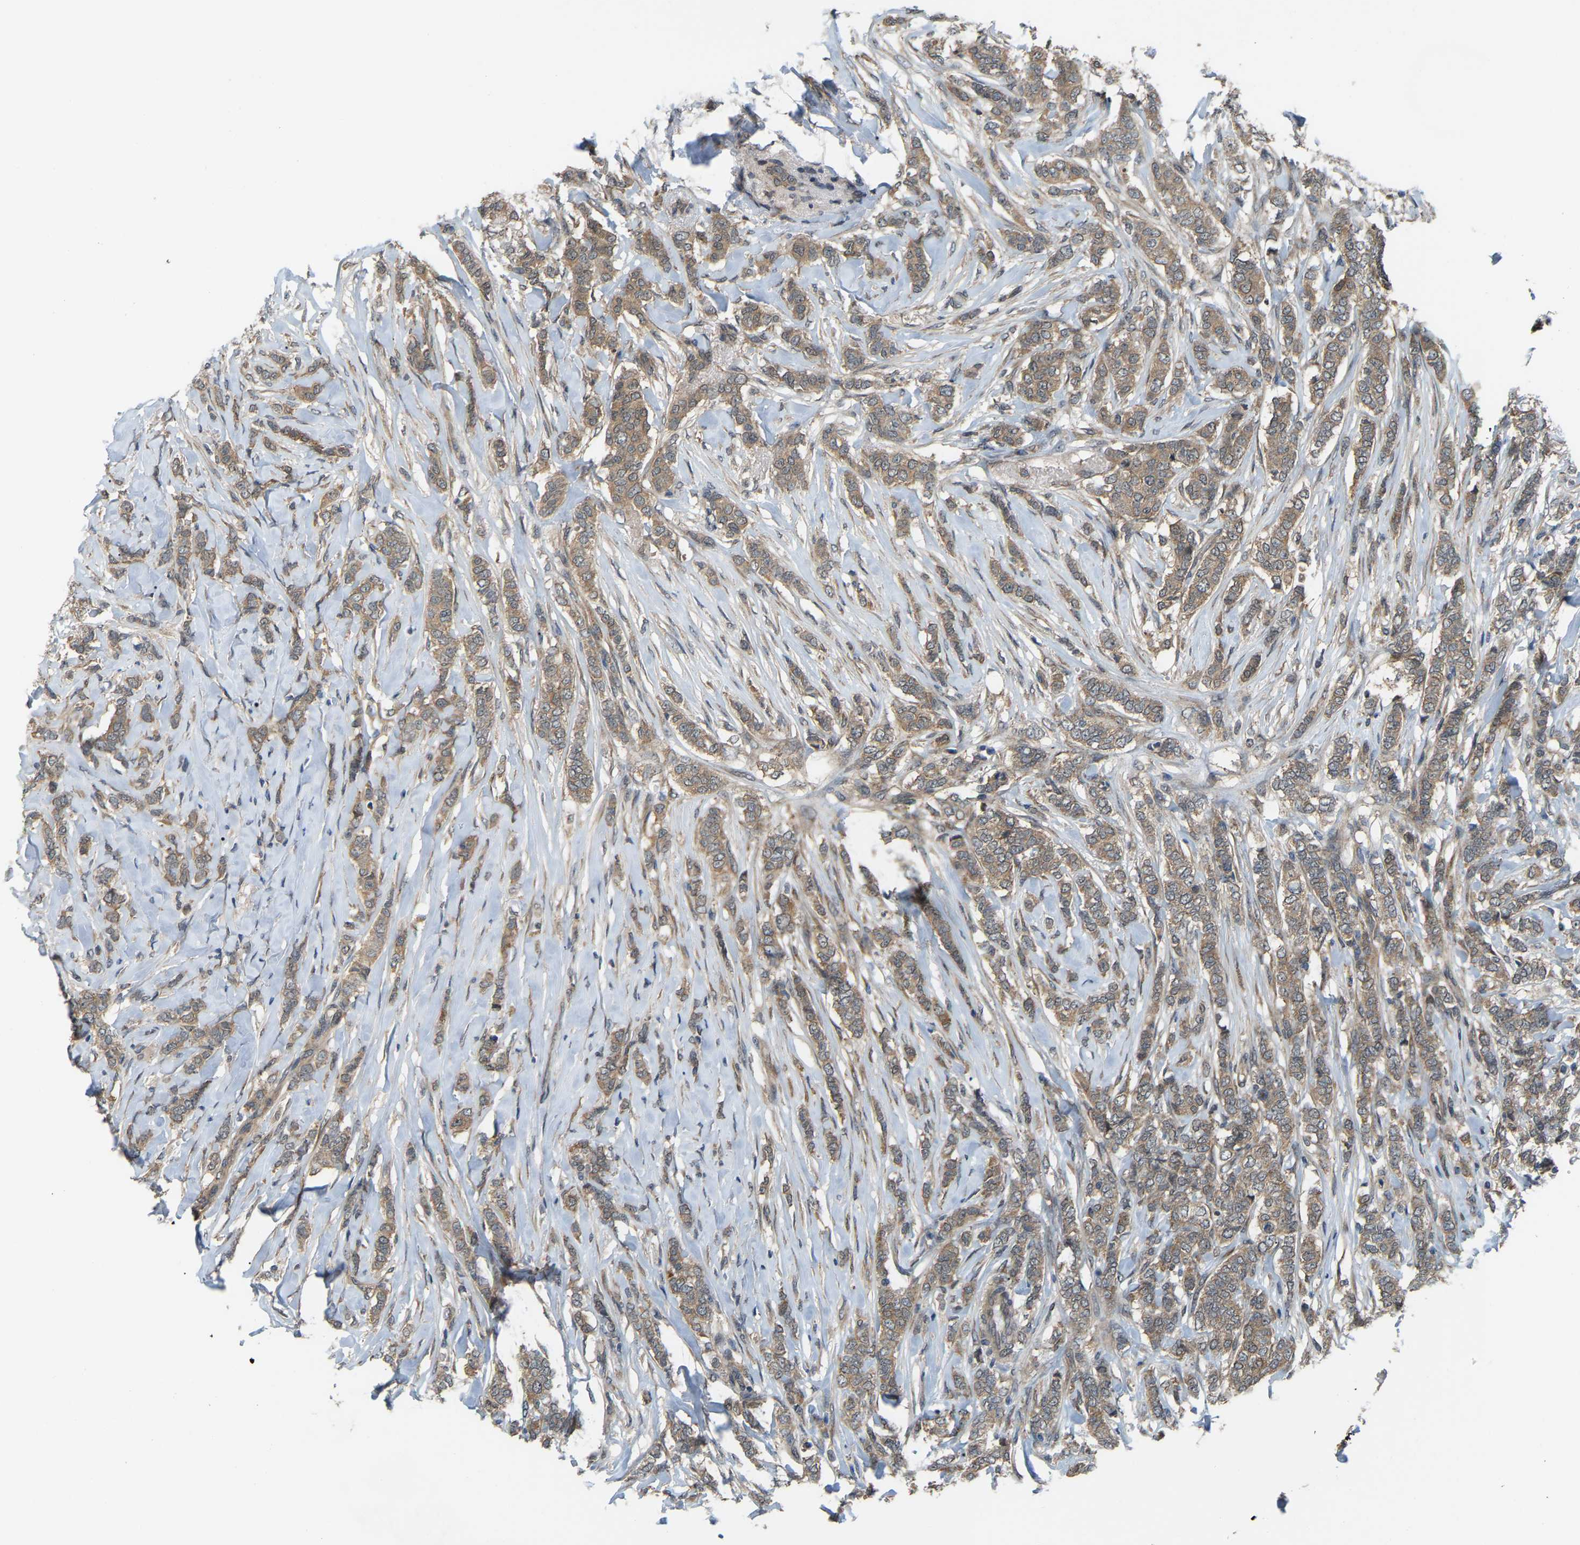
{"staining": {"intensity": "moderate", "quantity": ">75%", "location": "cytoplasmic/membranous"}, "tissue": "breast cancer", "cell_type": "Tumor cells", "image_type": "cancer", "snomed": [{"axis": "morphology", "description": "Lobular carcinoma"}, {"axis": "topography", "description": "Skin"}, {"axis": "topography", "description": "Breast"}], "caption": "Tumor cells demonstrate moderate cytoplasmic/membranous staining in approximately >75% of cells in lobular carcinoma (breast).", "gene": "CROT", "patient": {"sex": "female", "age": 46}}